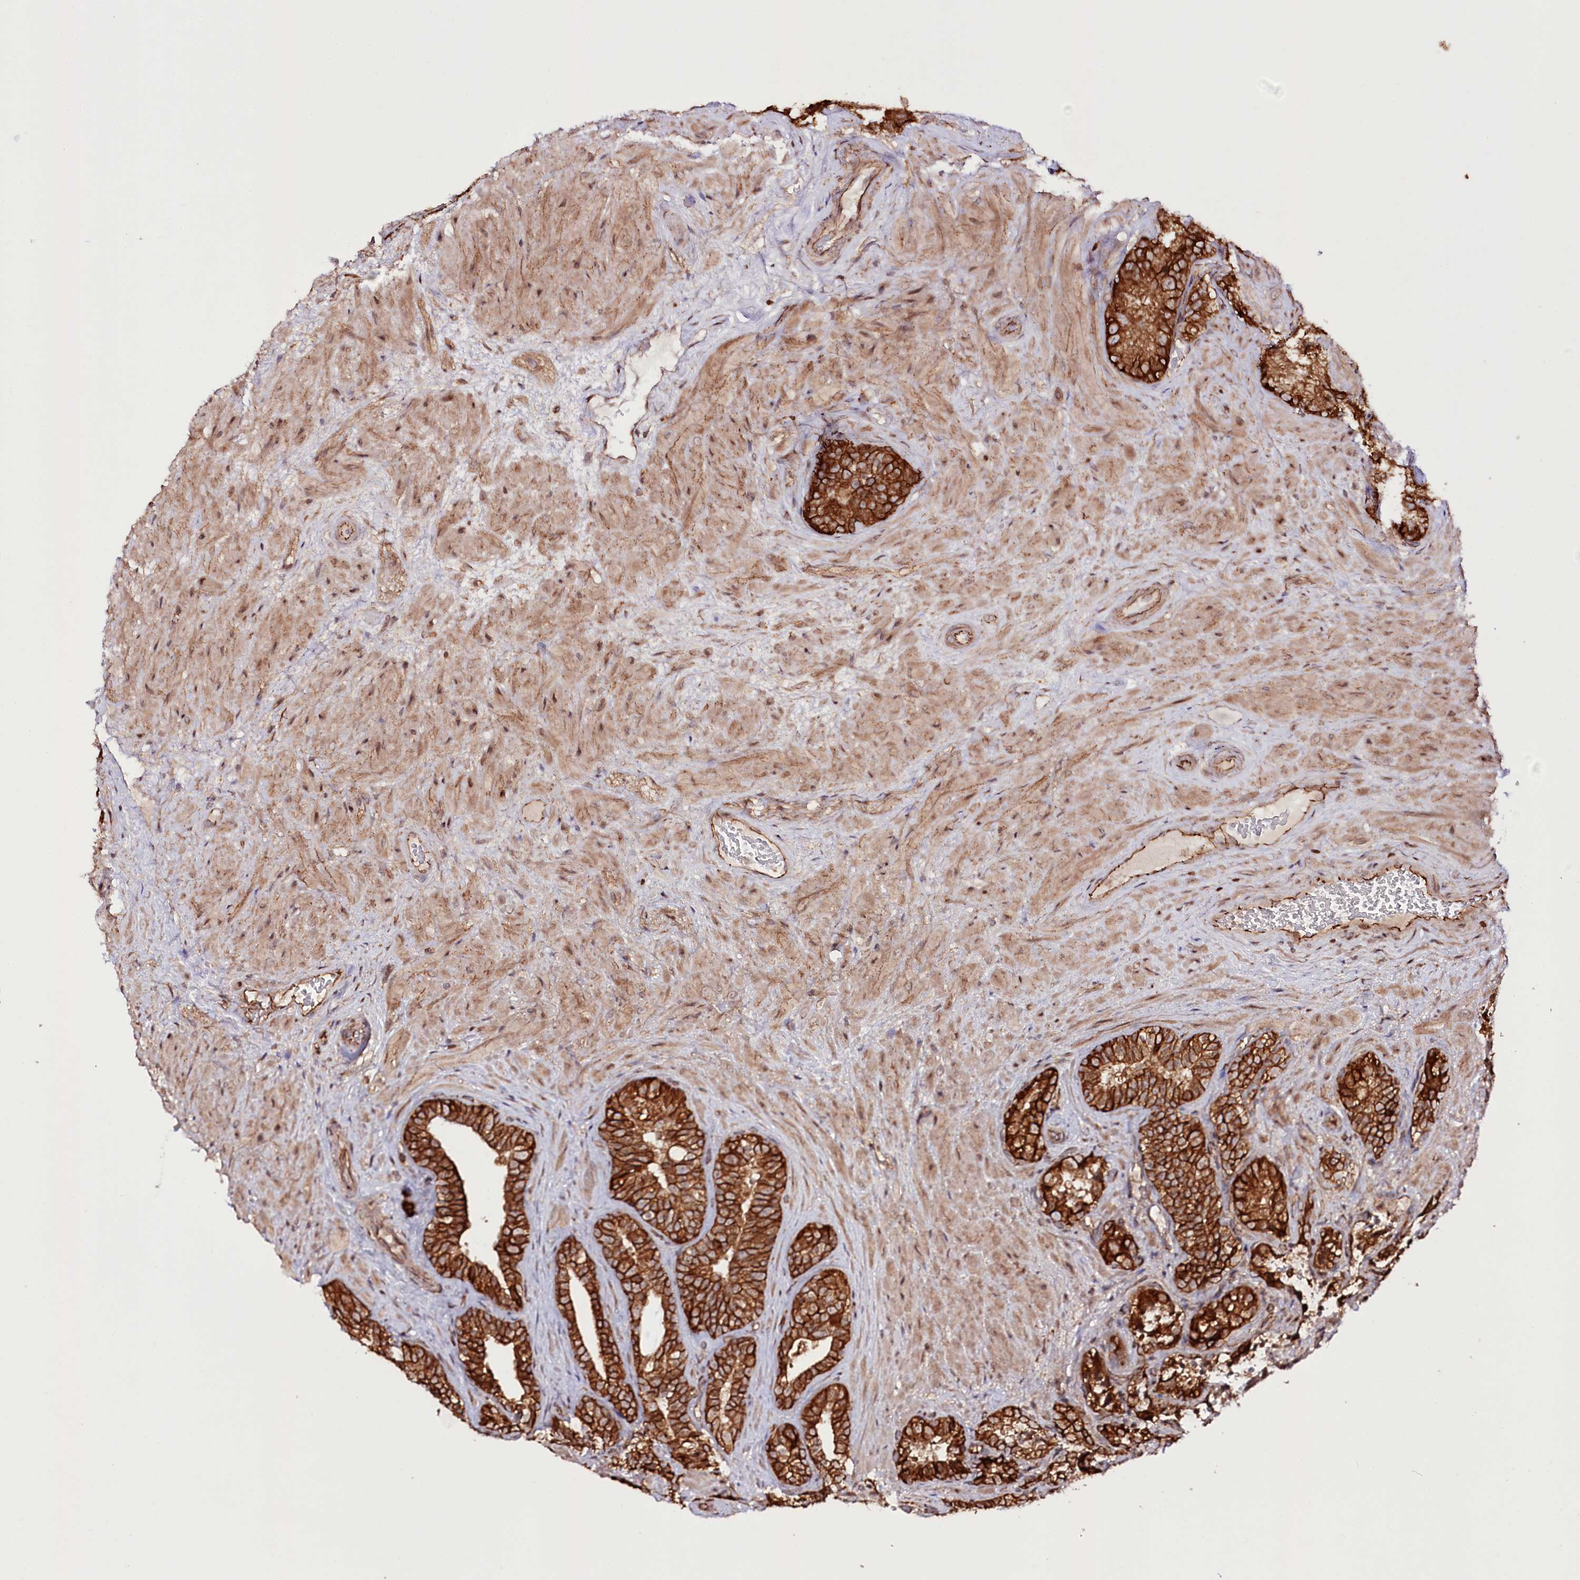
{"staining": {"intensity": "strong", "quantity": ">75%", "location": "cytoplasmic/membranous"}, "tissue": "seminal vesicle", "cell_type": "Glandular cells", "image_type": "normal", "snomed": [{"axis": "morphology", "description": "Normal tissue, NOS"}, {"axis": "topography", "description": "Seminal veicle"}, {"axis": "topography", "description": "Peripheral nerve tissue"}], "caption": "This photomicrograph shows immunohistochemistry staining of benign seminal vesicle, with high strong cytoplasmic/membranous positivity in approximately >75% of glandular cells.", "gene": "DHX29", "patient": {"sex": "male", "age": 67}}